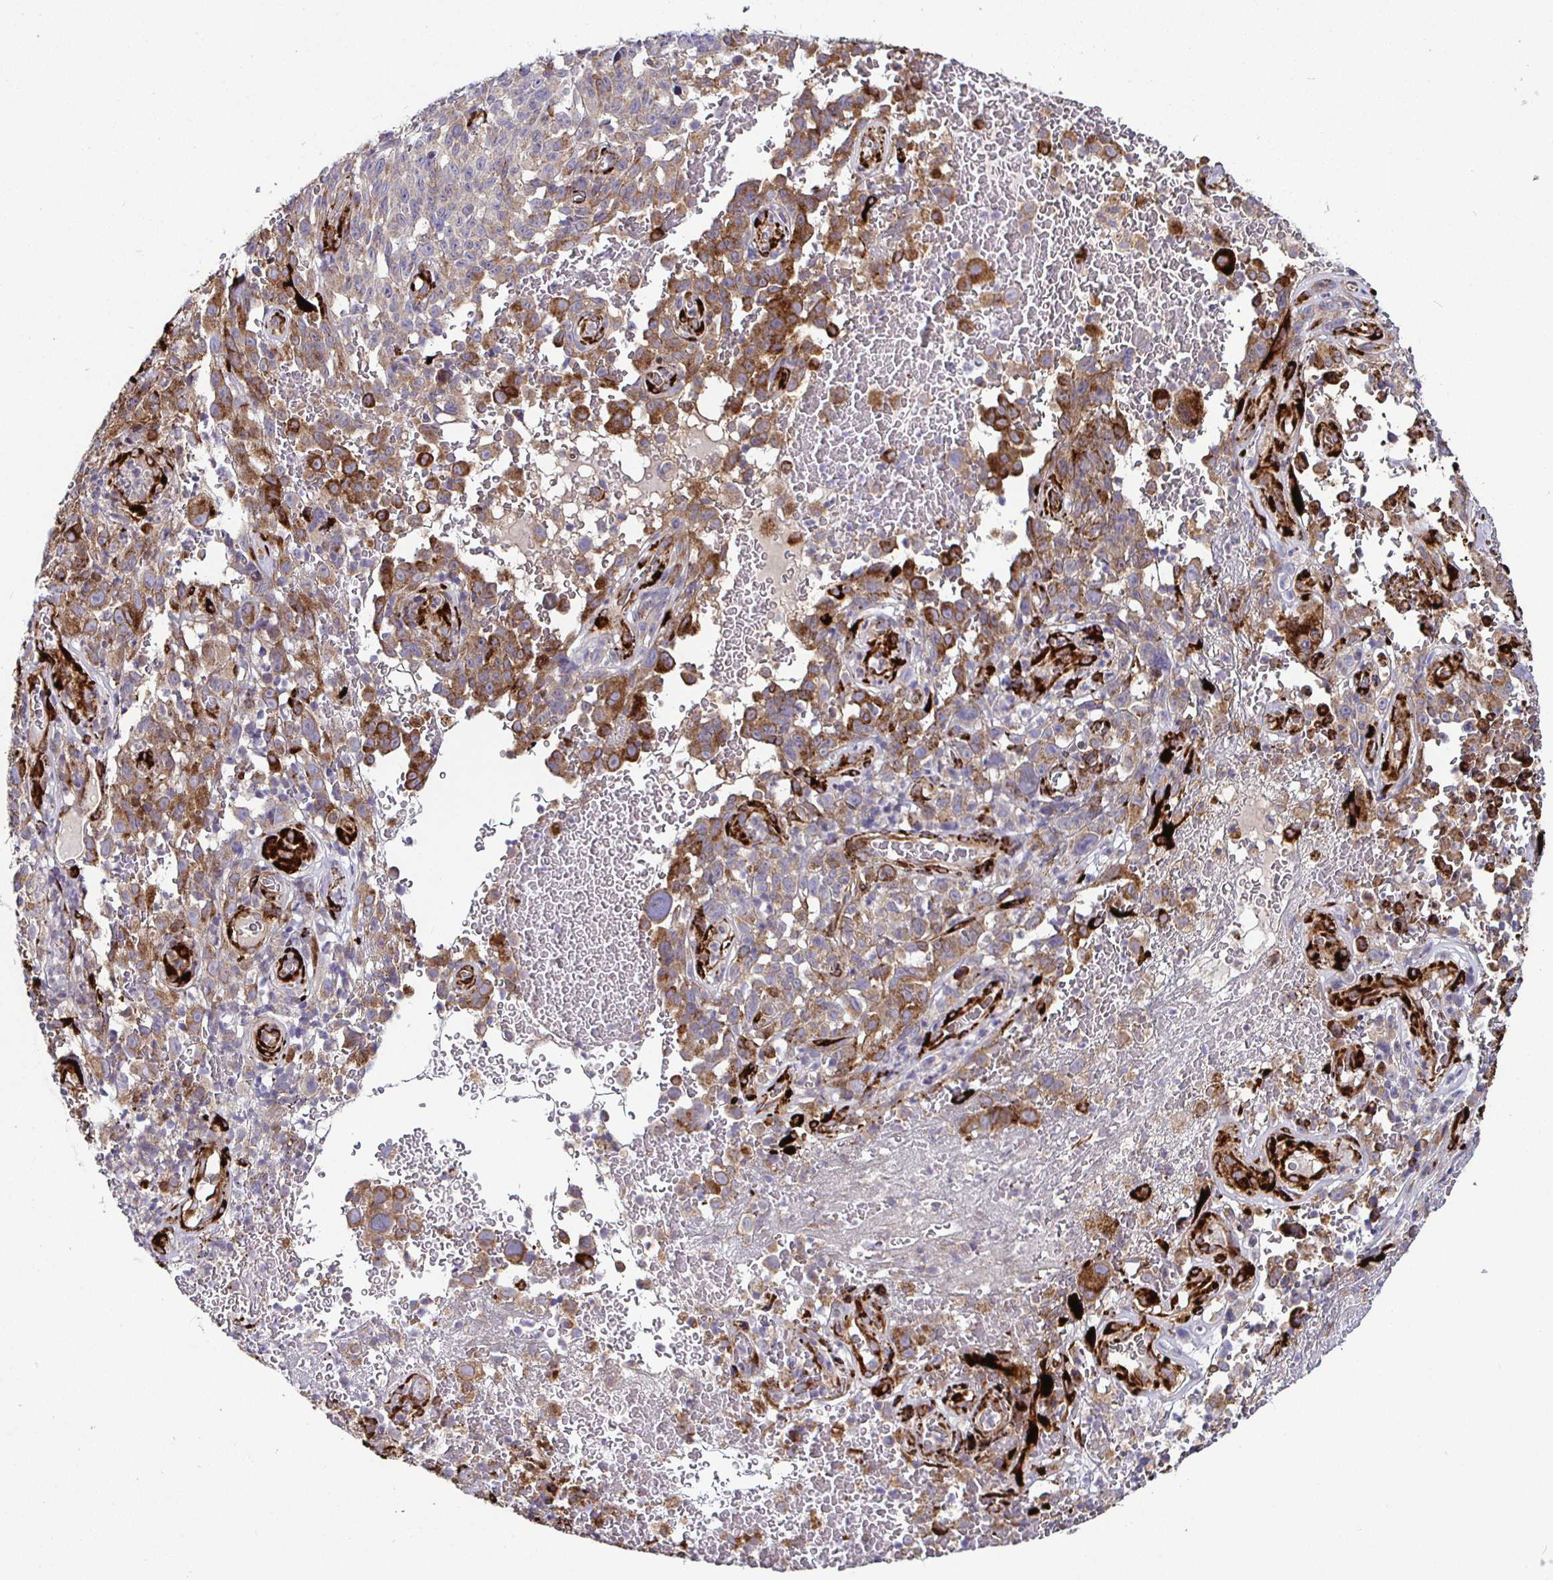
{"staining": {"intensity": "moderate", "quantity": "25%-75%", "location": "cytoplasmic/membranous"}, "tissue": "melanoma", "cell_type": "Tumor cells", "image_type": "cancer", "snomed": [{"axis": "morphology", "description": "Malignant melanoma, NOS"}, {"axis": "topography", "description": "Skin"}], "caption": "Immunohistochemical staining of malignant melanoma reveals medium levels of moderate cytoplasmic/membranous staining in approximately 25%-75% of tumor cells.", "gene": "P4HA2", "patient": {"sex": "female", "age": 82}}